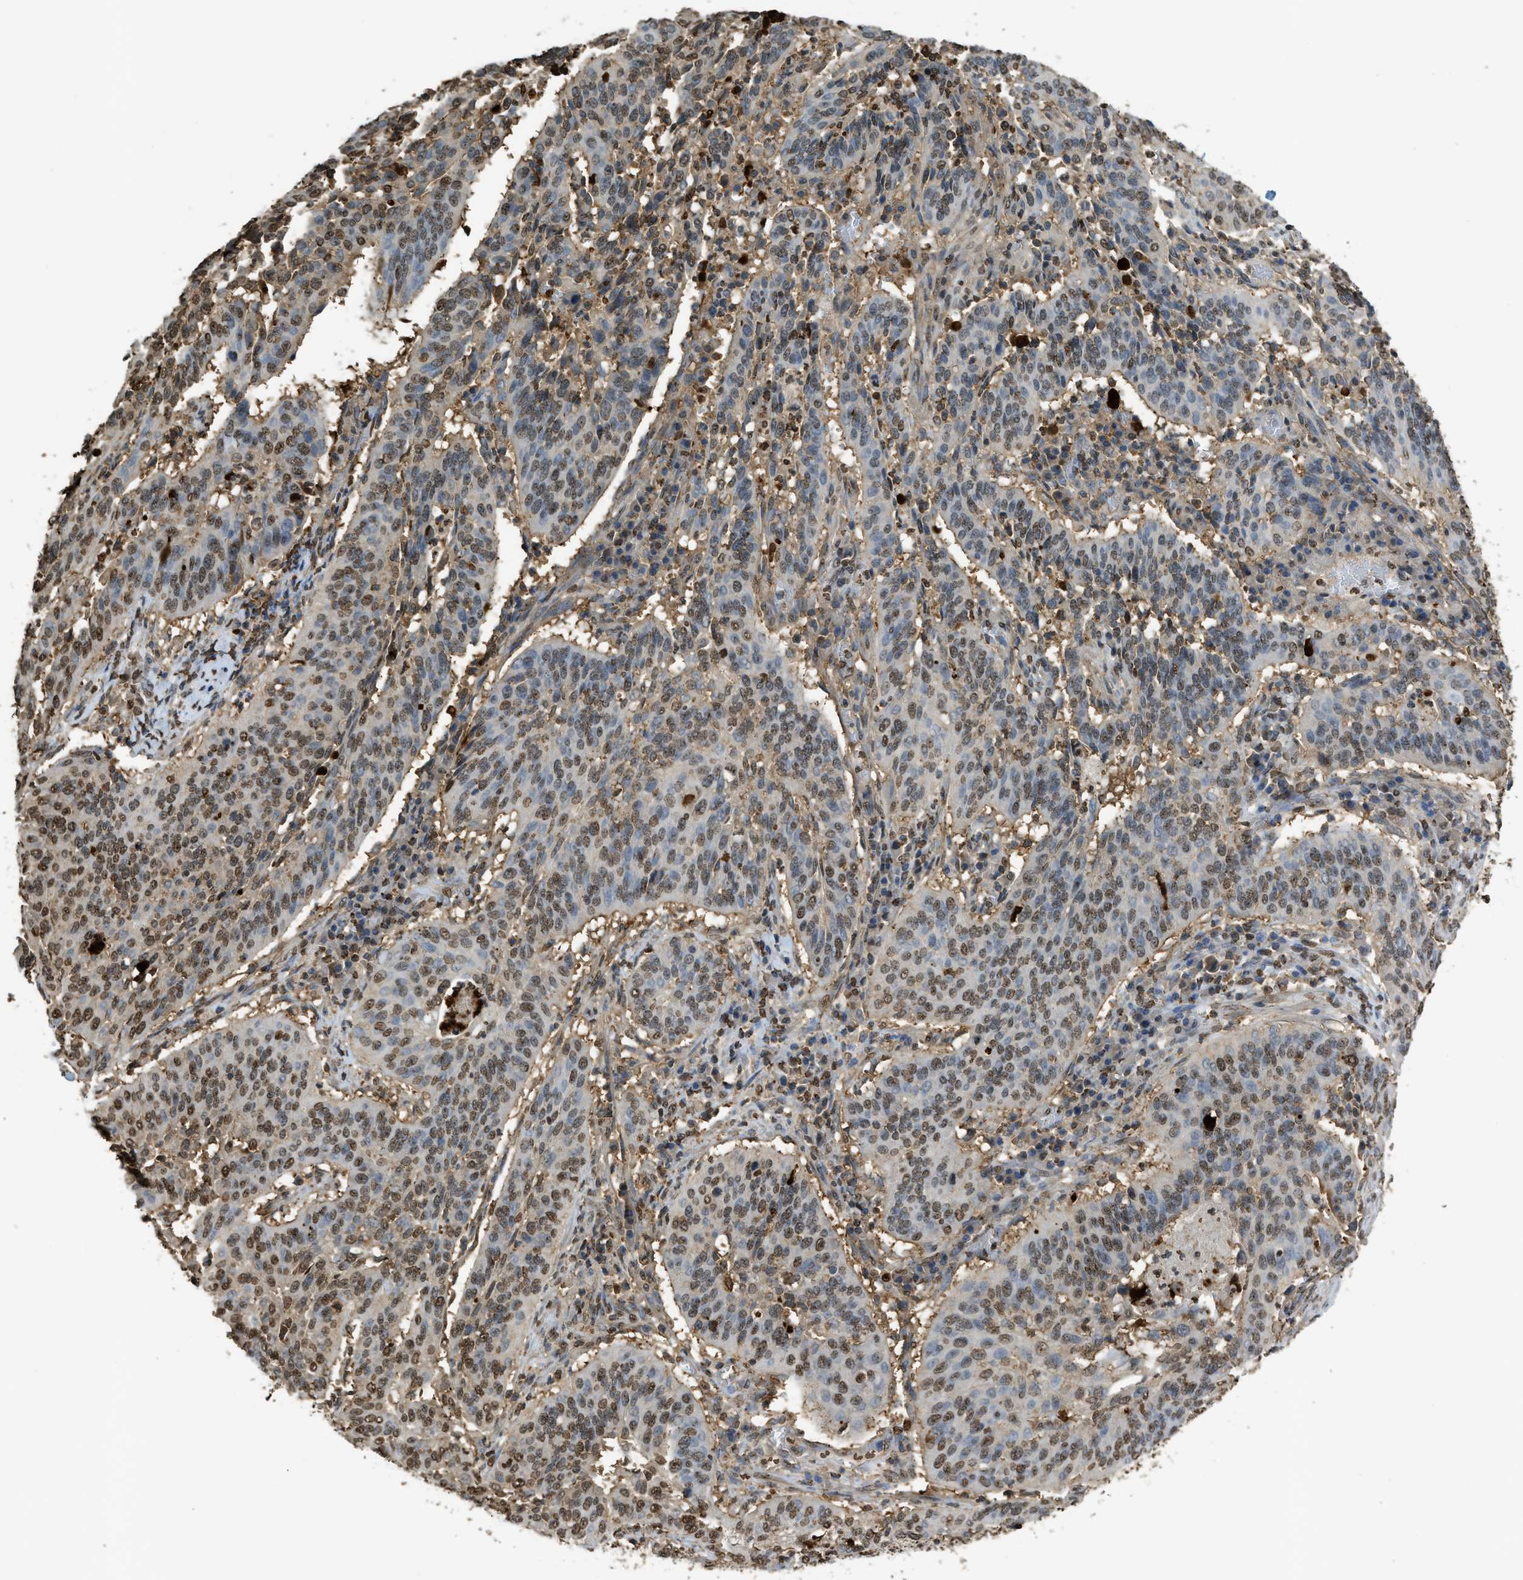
{"staining": {"intensity": "moderate", "quantity": "25%-75%", "location": "nuclear"}, "tissue": "cervical cancer", "cell_type": "Tumor cells", "image_type": "cancer", "snomed": [{"axis": "morphology", "description": "Normal tissue, NOS"}, {"axis": "morphology", "description": "Squamous cell carcinoma, NOS"}, {"axis": "topography", "description": "Cervix"}], "caption": "IHC (DAB) staining of cervical squamous cell carcinoma reveals moderate nuclear protein positivity in about 25%-75% of tumor cells. (DAB (3,3'-diaminobenzidine) IHC with brightfield microscopy, high magnification).", "gene": "NR5A2", "patient": {"sex": "female", "age": 39}}